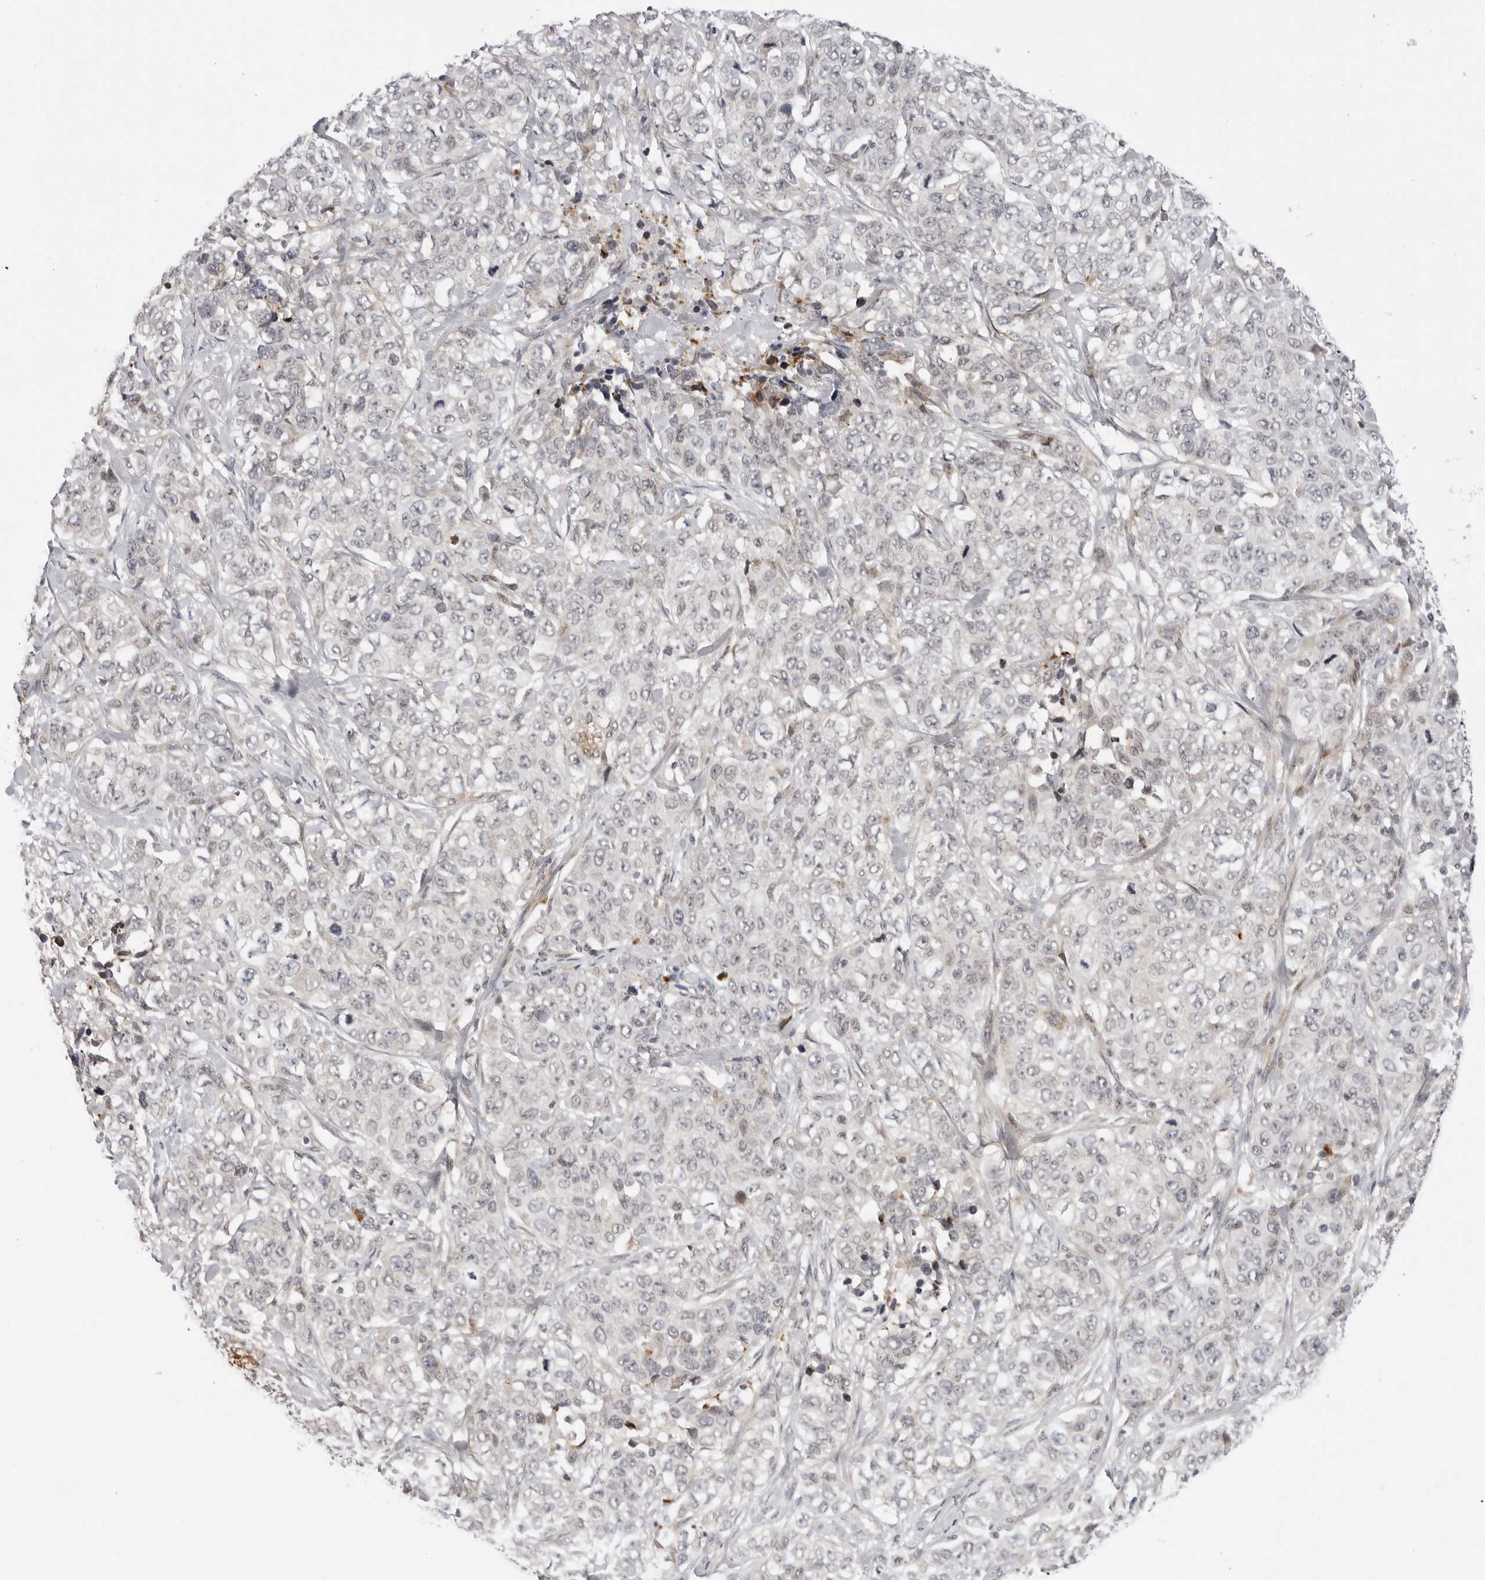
{"staining": {"intensity": "negative", "quantity": "none", "location": "none"}, "tissue": "stomach cancer", "cell_type": "Tumor cells", "image_type": "cancer", "snomed": [{"axis": "morphology", "description": "Adenocarcinoma, NOS"}, {"axis": "topography", "description": "Stomach"}], "caption": "High power microscopy photomicrograph of an immunohistochemistry (IHC) histopathology image of stomach cancer, revealing no significant positivity in tumor cells. Brightfield microscopy of IHC stained with DAB (brown) and hematoxylin (blue), captured at high magnification.", "gene": "IL17RA", "patient": {"sex": "male", "age": 48}}